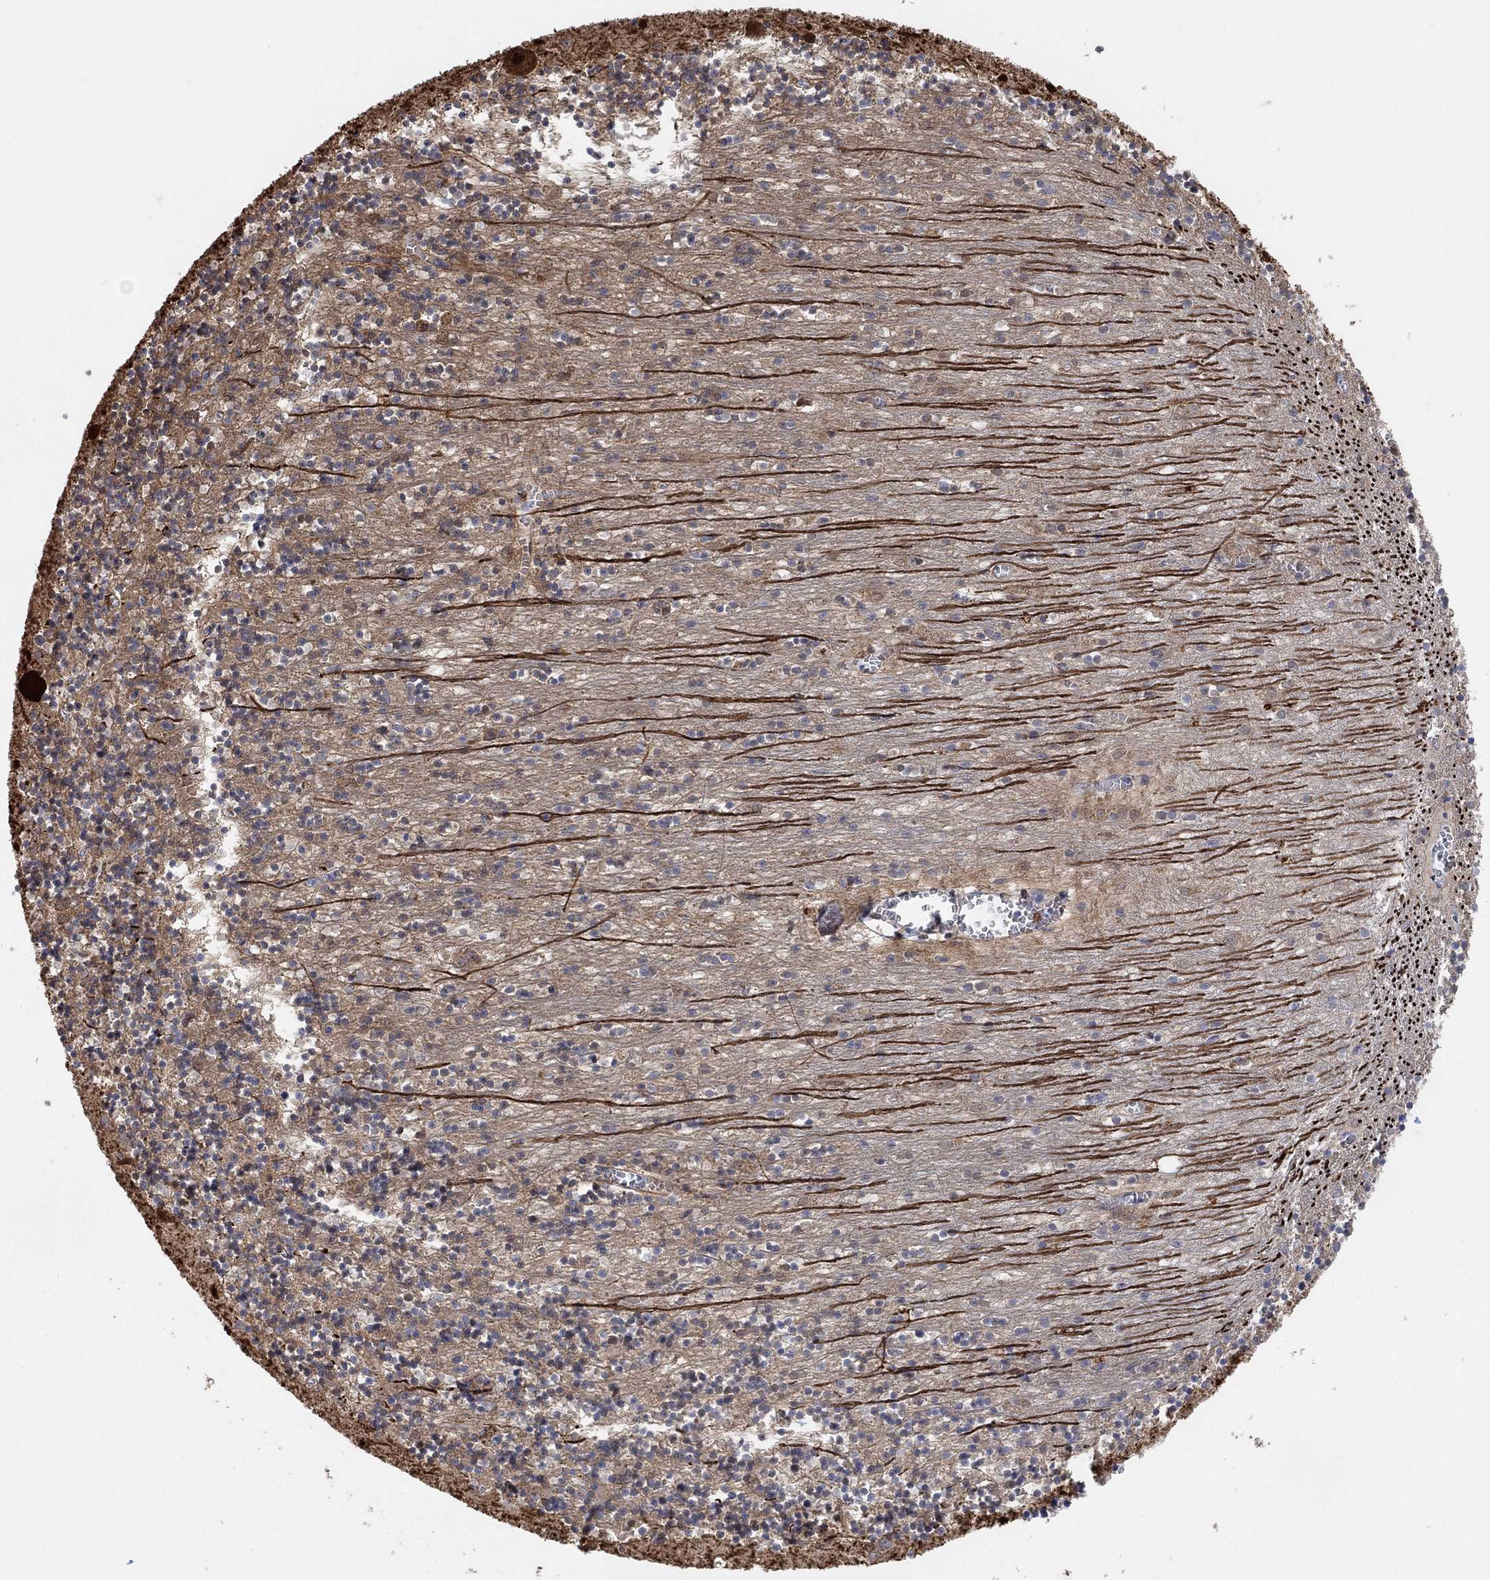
{"staining": {"intensity": "negative", "quantity": "none", "location": "none"}, "tissue": "cerebellum", "cell_type": "Cells in granular layer", "image_type": "normal", "snomed": [{"axis": "morphology", "description": "Normal tissue, NOS"}, {"axis": "topography", "description": "Cerebellum"}], "caption": "Cerebellum stained for a protein using IHC displays no positivity cells in granular layer.", "gene": "CNTF", "patient": {"sex": "female", "age": 64}}